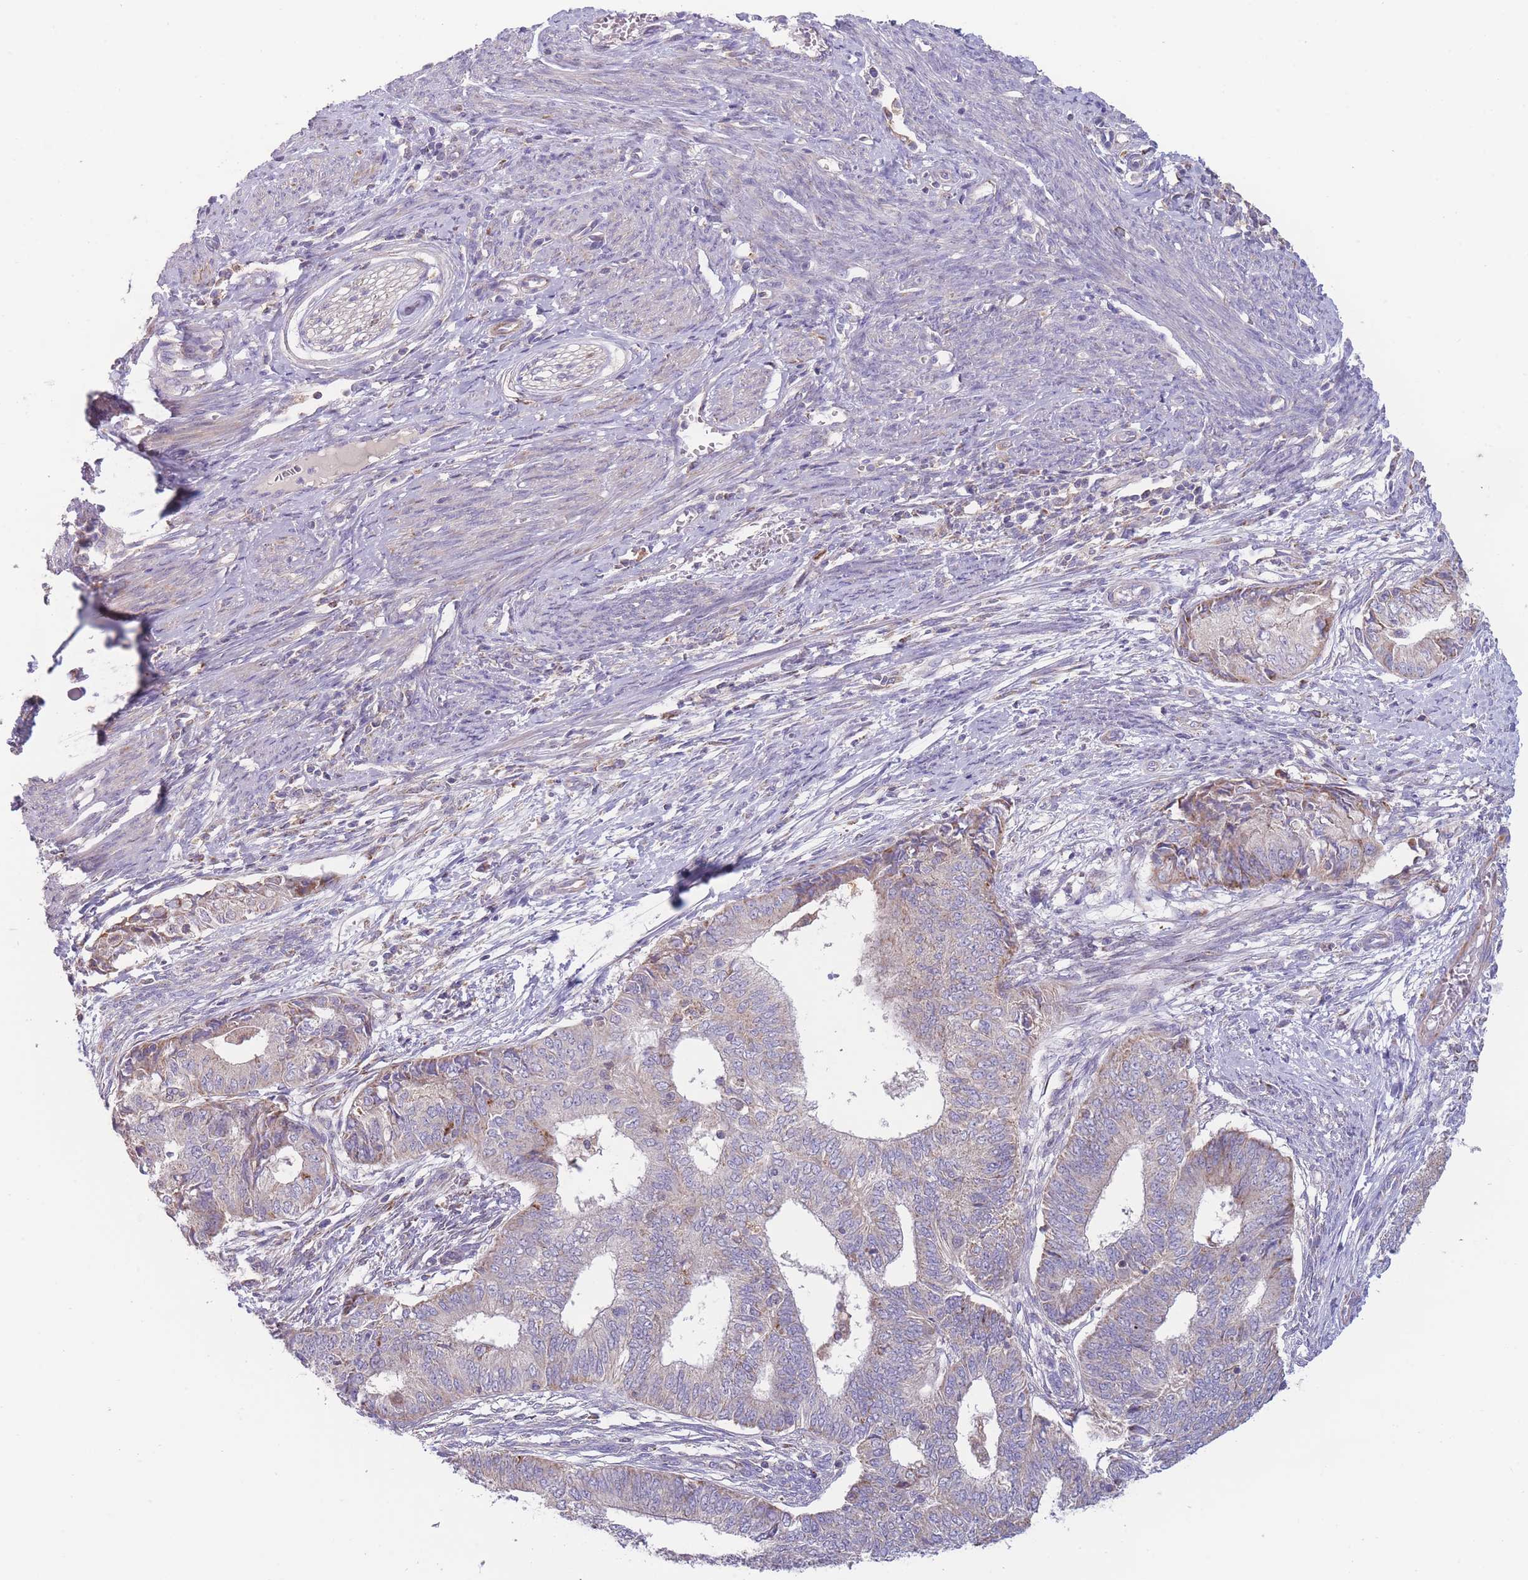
{"staining": {"intensity": "weak", "quantity": "<25%", "location": "cytoplasmic/membranous"}, "tissue": "endometrial cancer", "cell_type": "Tumor cells", "image_type": "cancer", "snomed": [{"axis": "morphology", "description": "Adenocarcinoma, NOS"}, {"axis": "topography", "description": "Endometrium"}], "caption": "A histopathology image of human endometrial cancer (adenocarcinoma) is negative for staining in tumor cells.", "gene": "SLC25A42", "patient": {"sex": "female", "age": 62}}